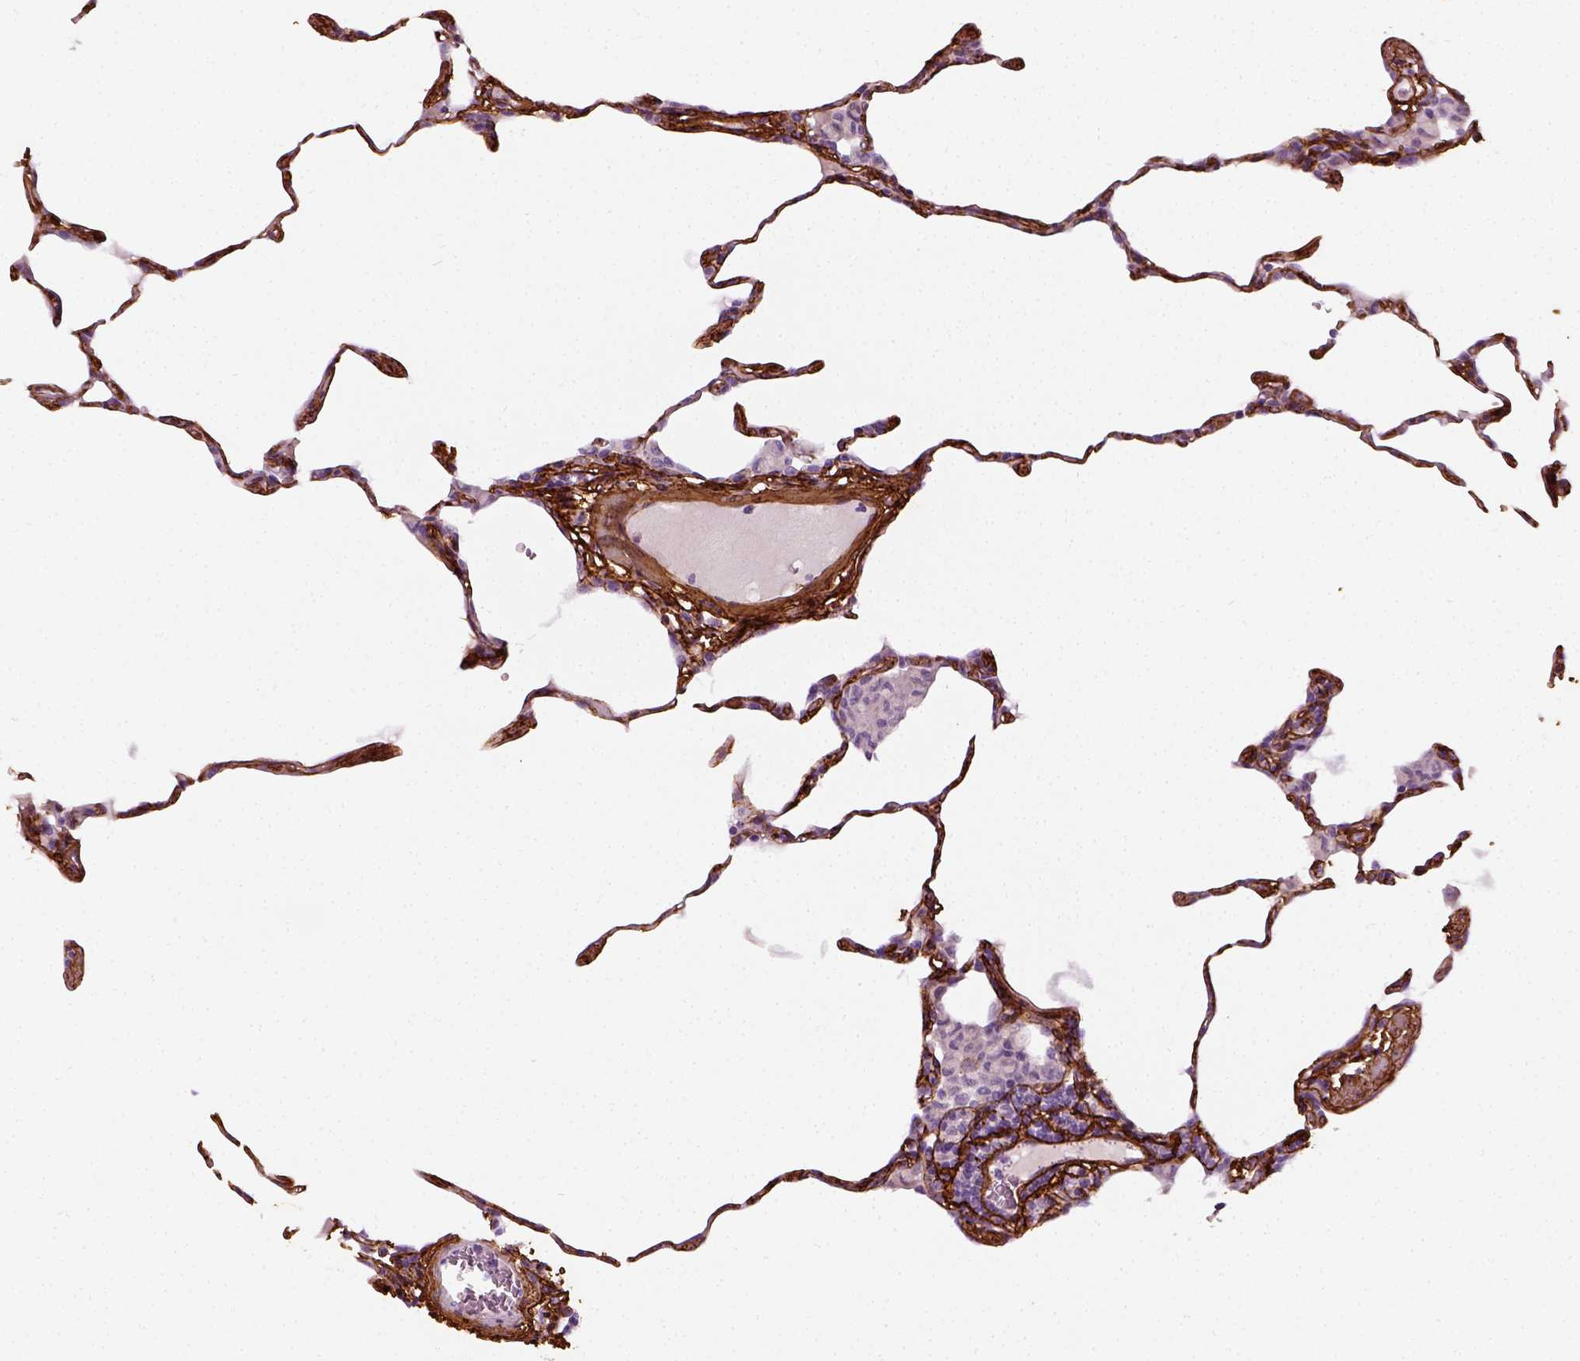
{"staining": {"intensity": "negative", "quantity": "none", "location": "none"}, "tissue": "lung", "cell_type": "Alveolar cells", "image_type": "normal", "snomed": [{"axis": "morphology", "description": "Normal tissue, NOS"}, {"axis": "topography", "description": "Lung"}], "caption": "The micrograph exhibits no significant positivity in alveolar cells of lung.", "gene": "COL6A2", "patient": {"sex": "female", "age": 57}}